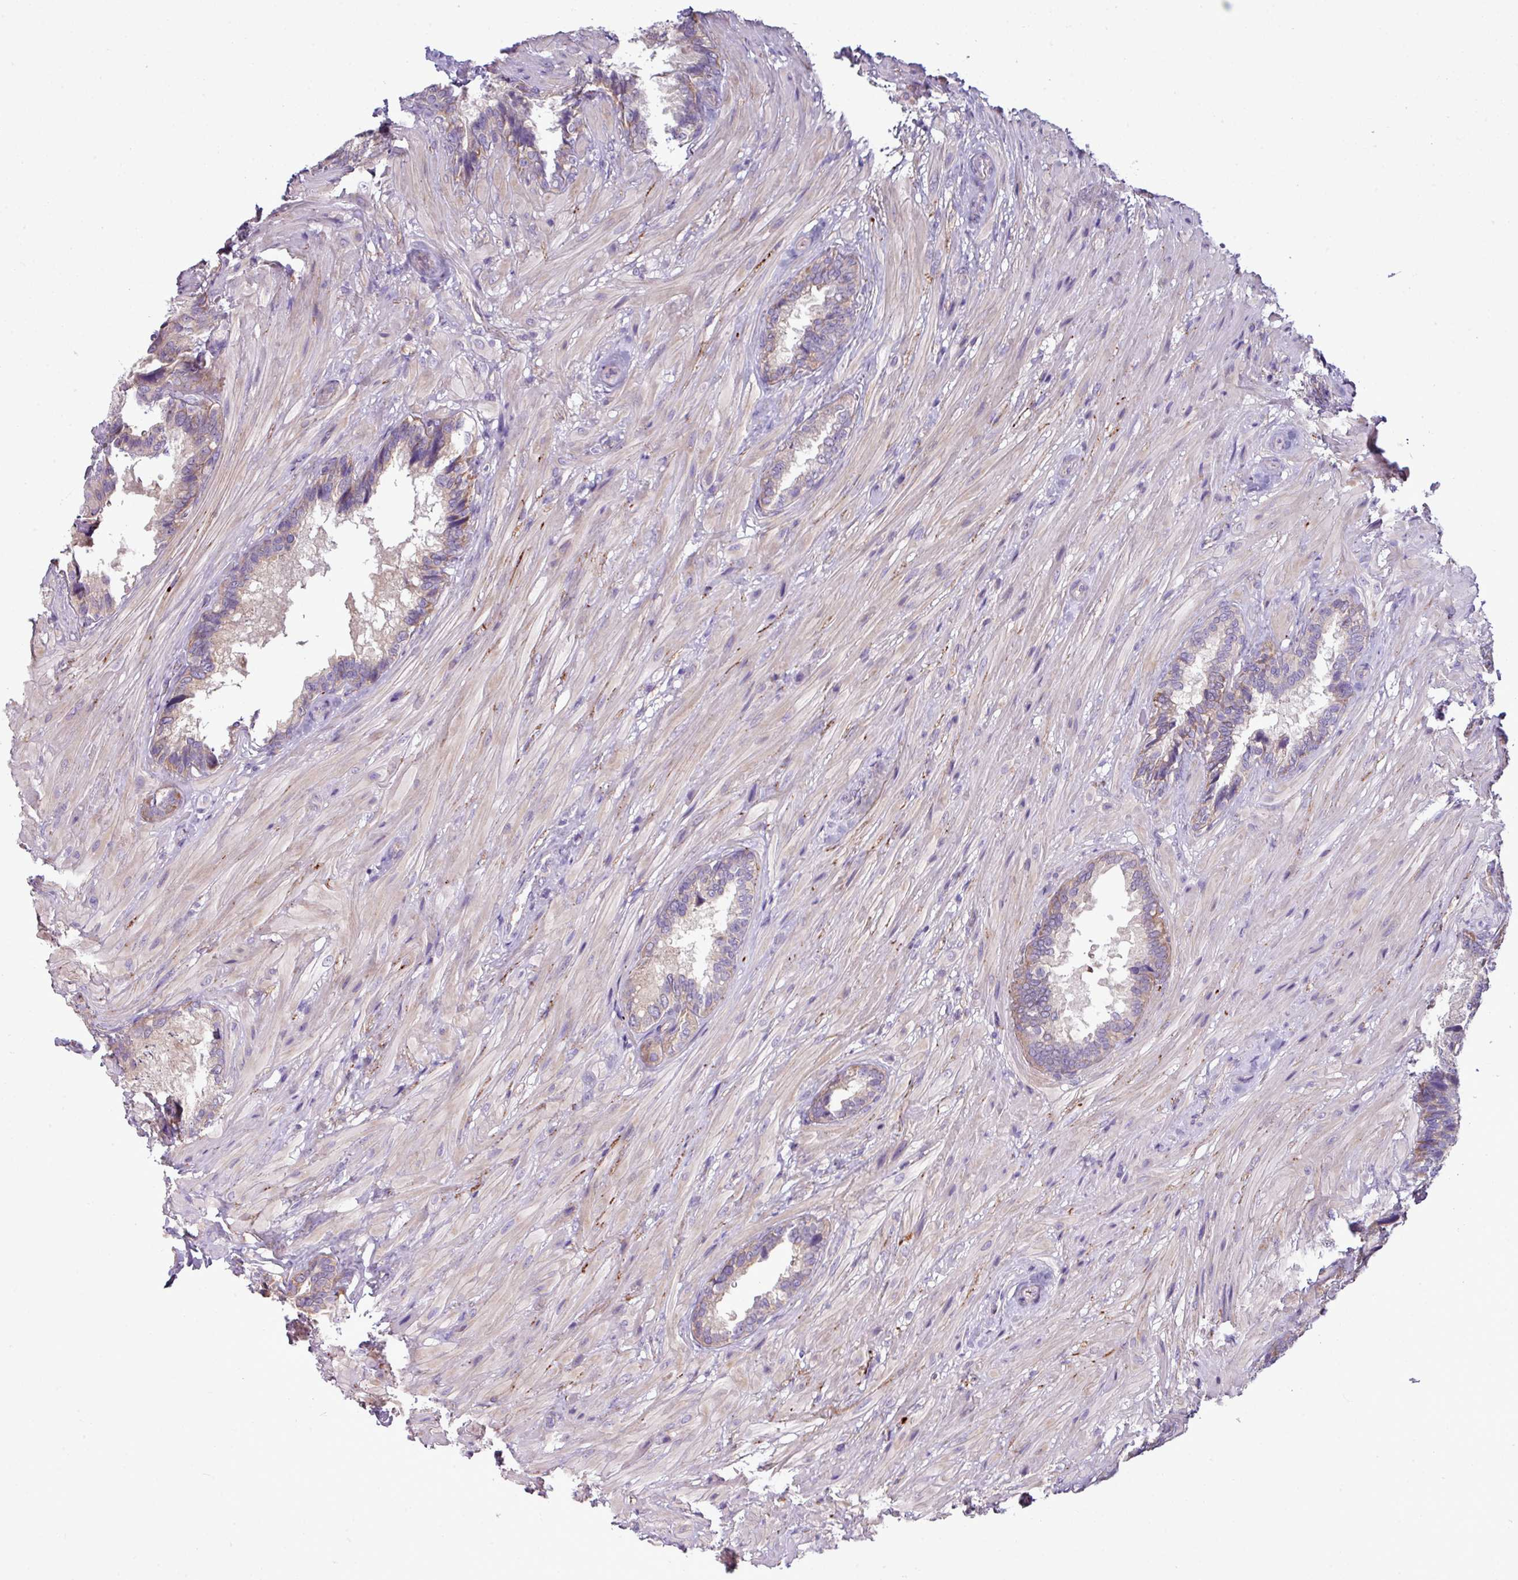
{"staining": {"intensity": "weak", "quantity": "25%-75%", "location": "cytoplasmic/membranous"}, "tissue": "seminal vesicle", "cell_type": "Glandular cells", "image_type": "normal", "snomed": [{"axis": "morphology", "description": "Normal tissue, NOS"}, {"axis": "topography", "description": "Seminal veicle"}], "caption": "Immunohistochemical staining of benign human seminal vesicle shows weak cytoplasmic/membranous protein staining in approximately 25%-75% of glandular cells. Ihc stains the protein of interest in brown and the nuclei are stained blue.", "gene": "AGAP4", "patient": {"sex": "male", "age": 62}}